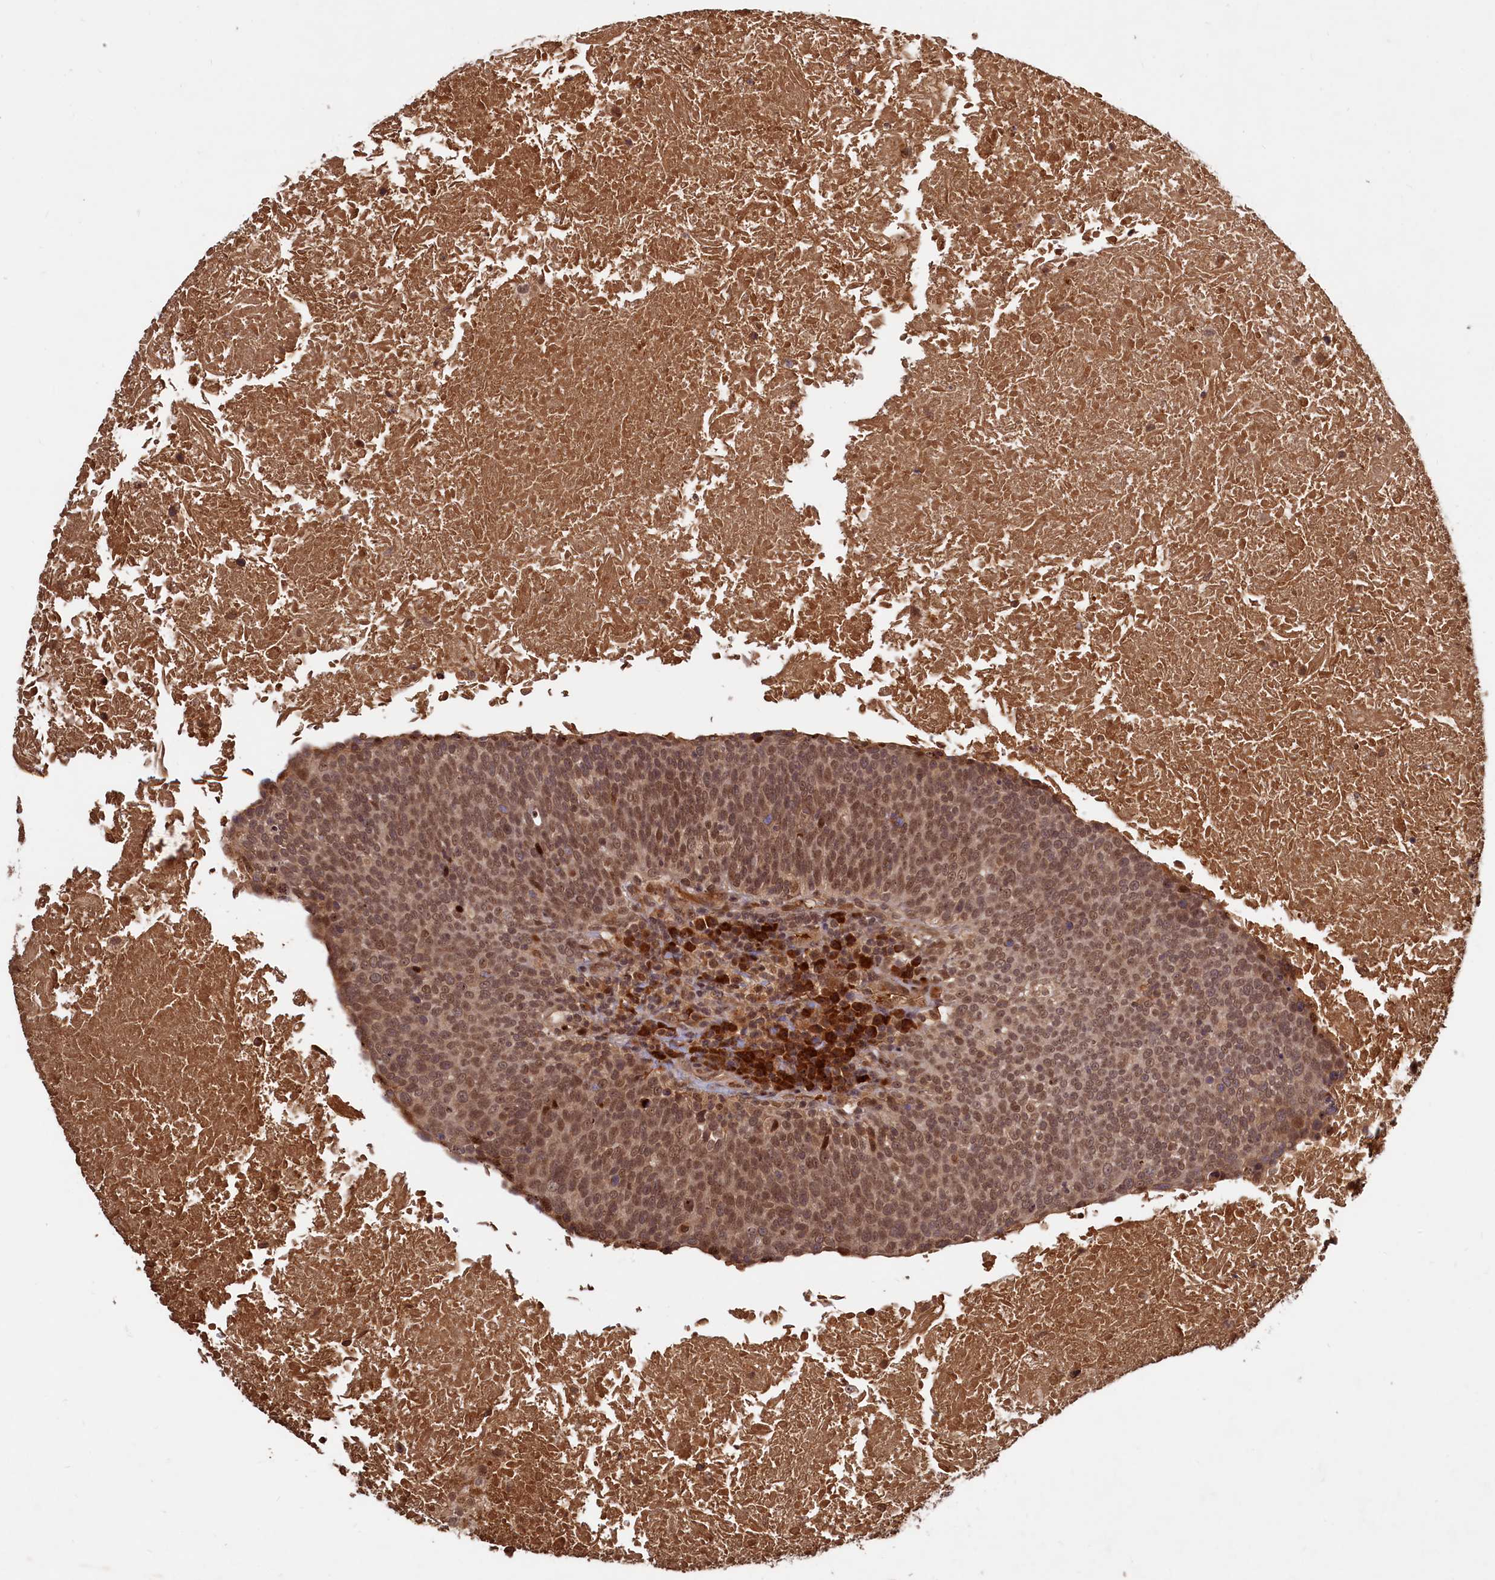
{"staining": {"intensity": "moderate", "quantity": ">75%", "location": "nuclear"}, "tissue": "head and neck cancer", "cell_type": "Tumor cells", "image_type": "cancer", "snomed": [{"axis": "morphology", "description": "Squamous cell carcinoma, NOS"}, {"axis": "morphology", "description": "Squamous cell carcinoma, metastatic, NOS"}, {"axis": "topography", "description": "Lymph node"}, {"axis": "topography", "description": "Head-Neck"}], "caption": "About >75% of tumor cells in head and neck cancer display moderate nuclear protein expression as visualized by brown immunohistochemical staining.", "gene": "TRAPPC4", "patient": {"sex": "male", "age": 62}}